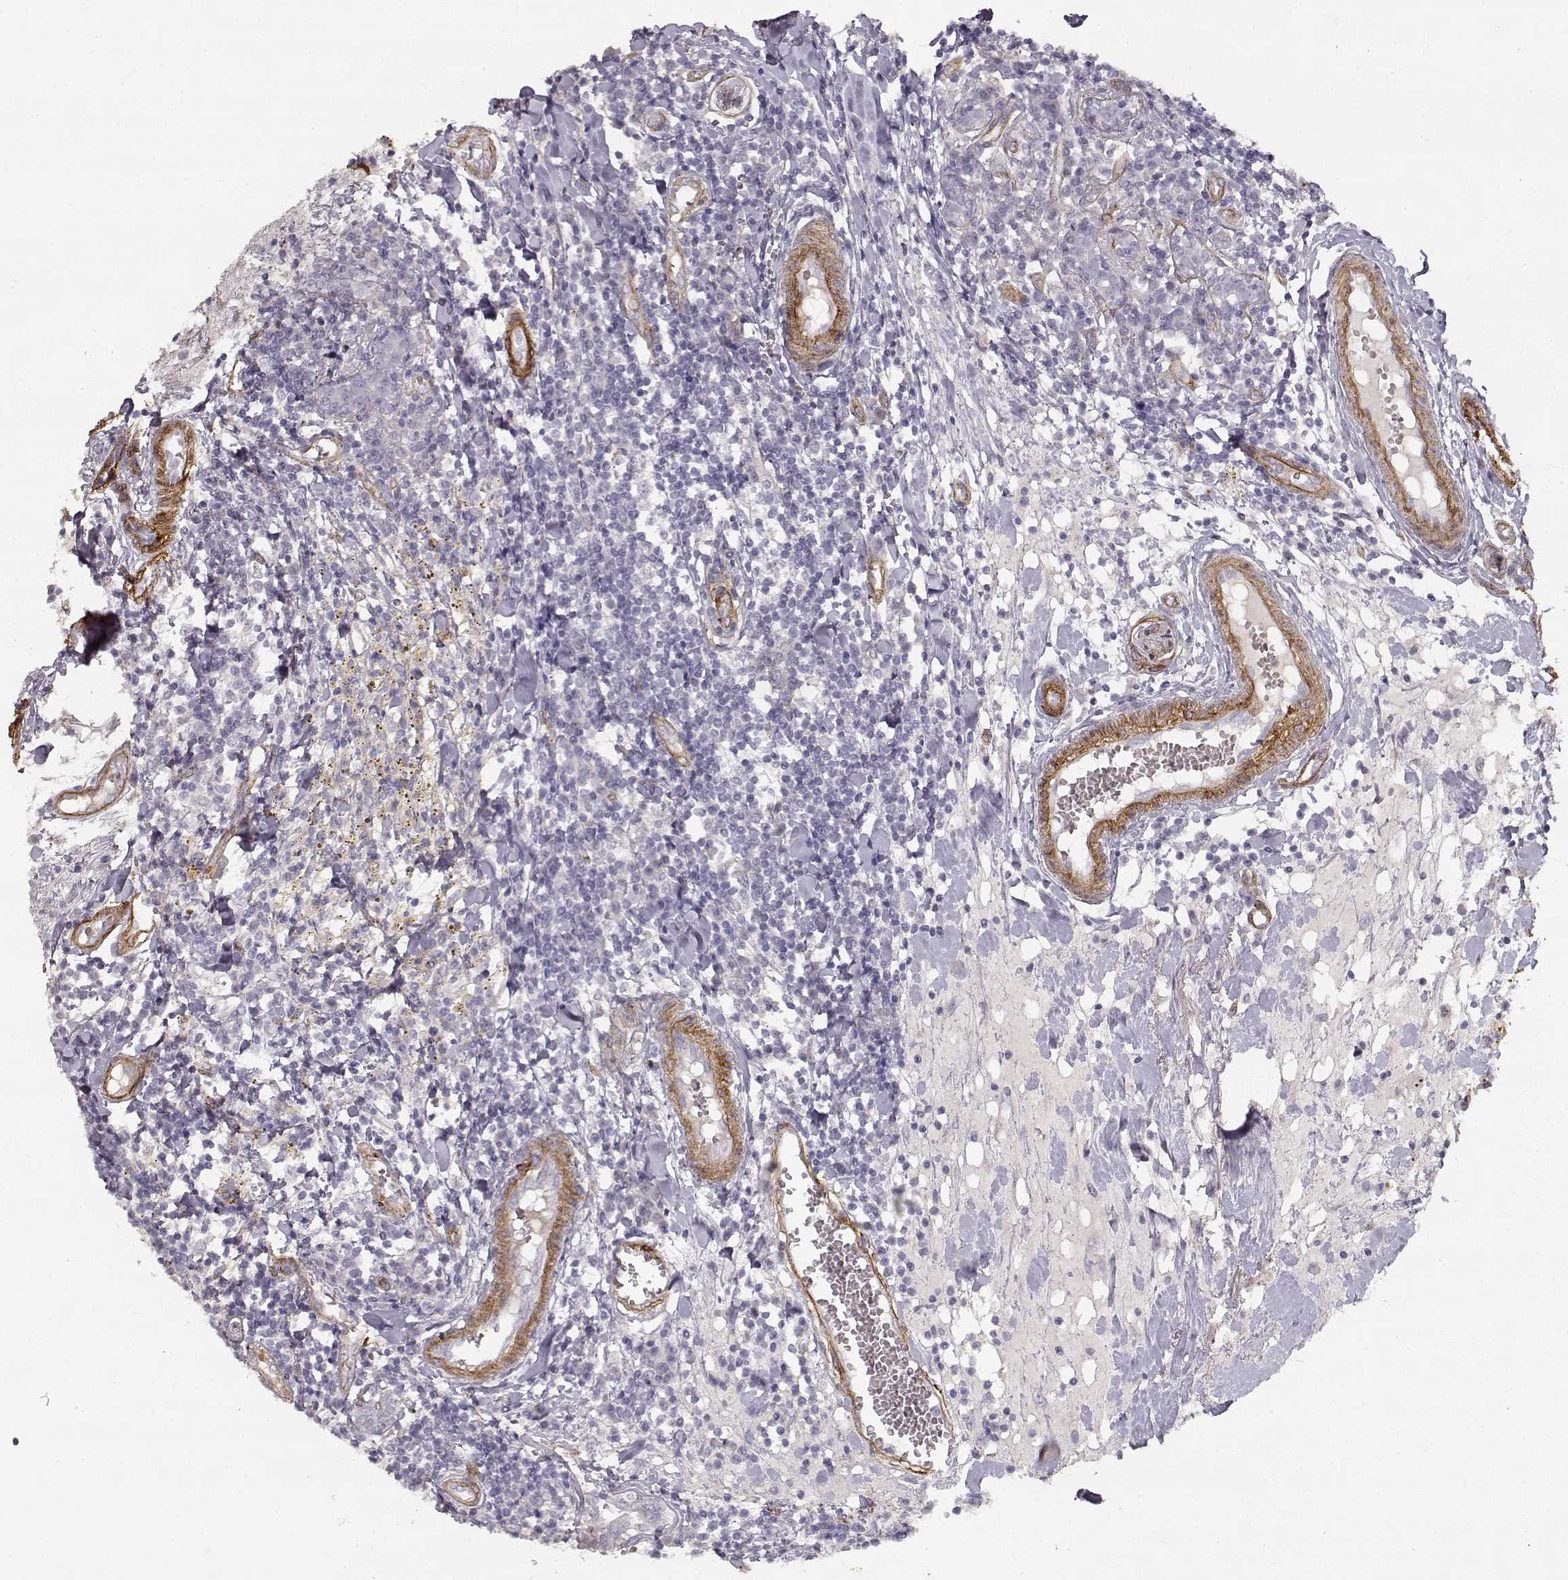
{"staining": {"intensity": "negative", "quantity": "none", "location": "none"}, "tissue": "breast cancer", "cell_type": "Tumor cells", "image_type": "cancer", "snomed": [{"axis": "morphology", "description": "Duct carcinoma"}, {"axis": "topography", "description": "Breast"}], "caption": "A high-resolution micrograph shows immunohistochemistry staining of infiltrating ductal carcinoma (breast), which shows no significant staining in tumor cells.", "gene": "LAMC1", "patient": {"sex": "female", "age": 30}}